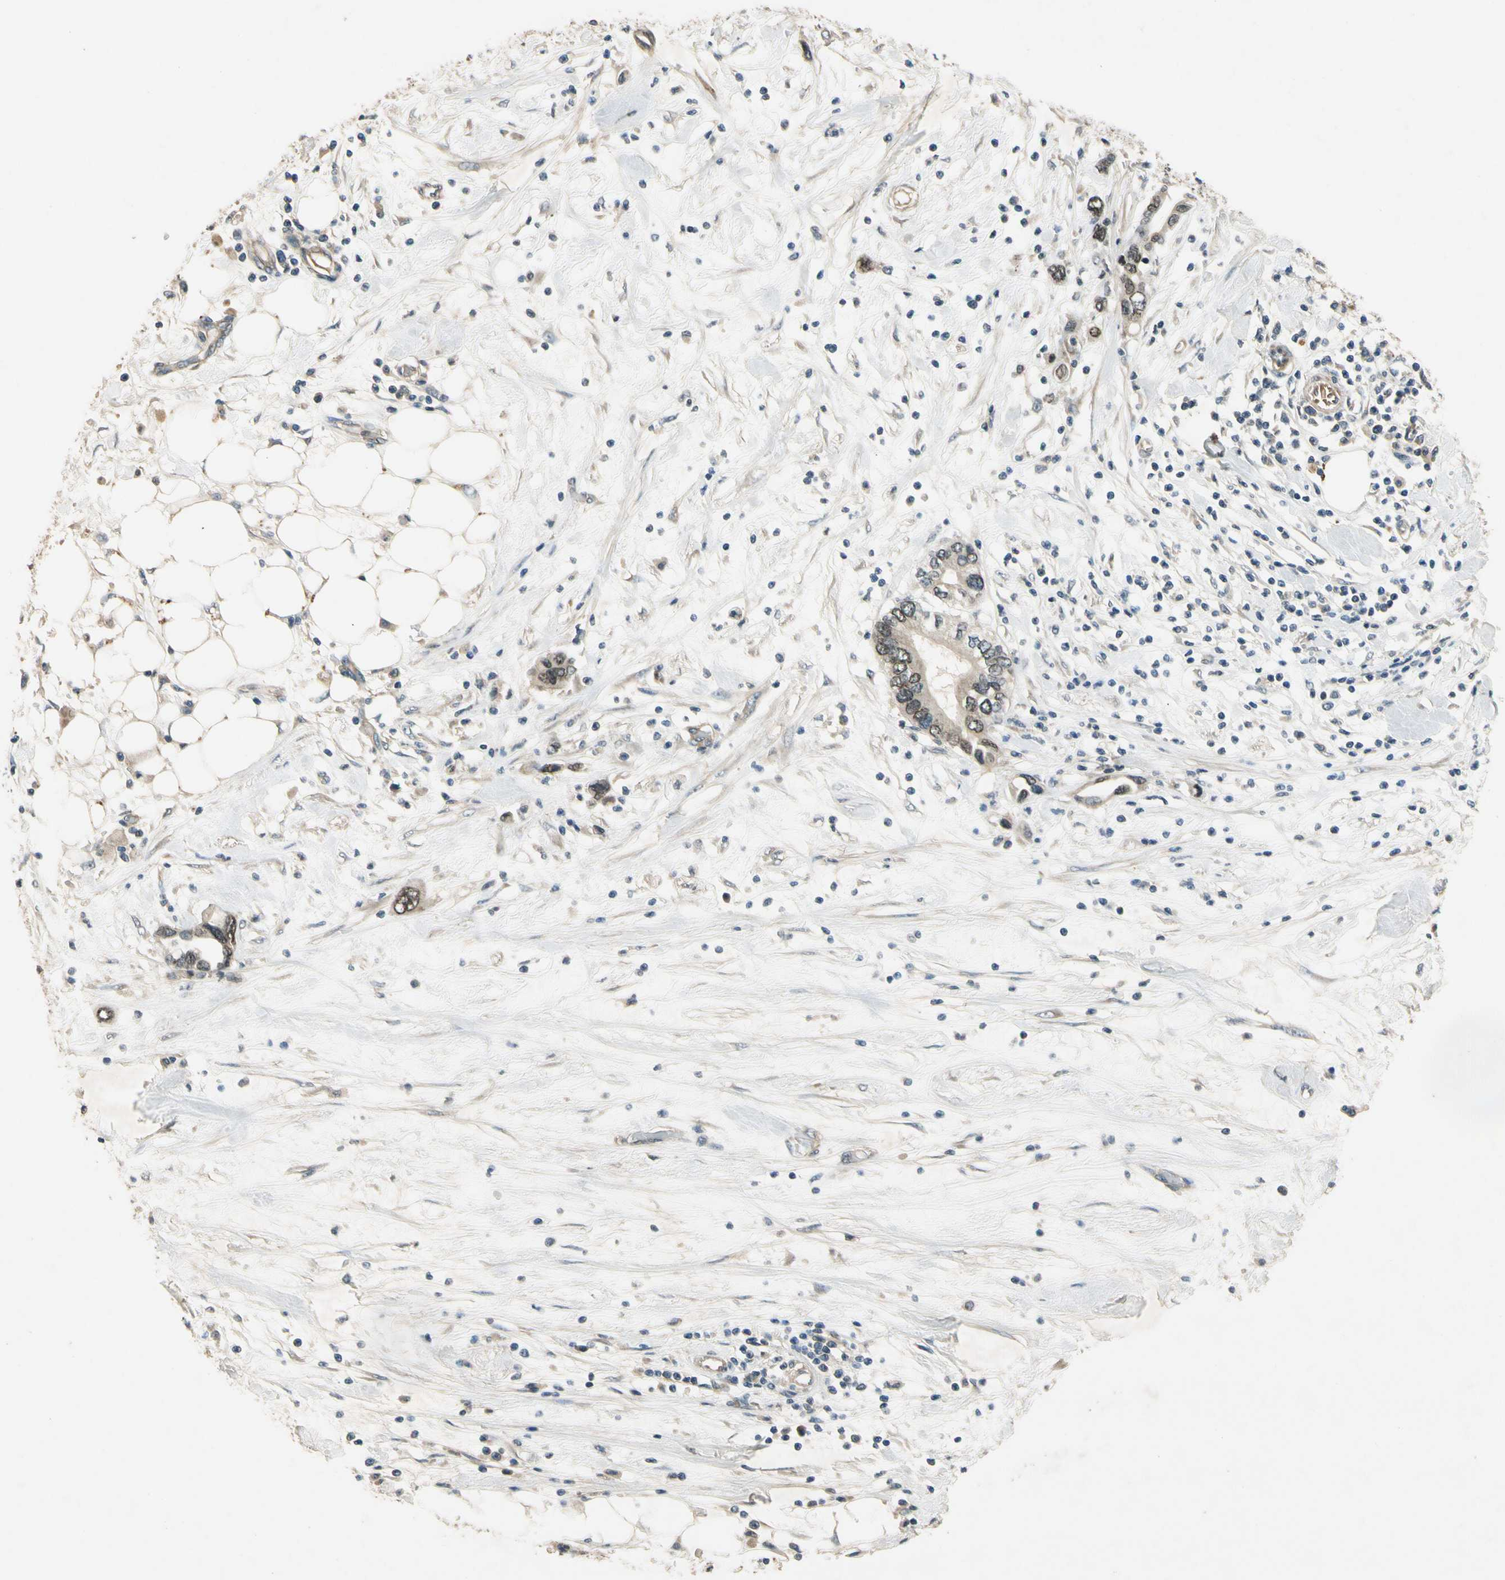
{"staining": {"intensity": "weak", "quantity": "25%-75%", "location": "nuclear"}, "tissue": "pancreatic cancer", "cell_type": "Tumor cells", "image_type": "cancer", "snomed": [{"axis": "morphology", "description": "Adenocarcinoma, NOS"}, {"axis": "topography", "description": "Pancreas"}], "caption": "A brown stain highlights weak nuclear positivity of a protein in adenocarcinoma (pancreatic) tumor cells. (Brightfield microscopy of DAB IHC at high magnification).", "gene": "ALKBH3", "patient": {"sex": "female", "age": 57}}